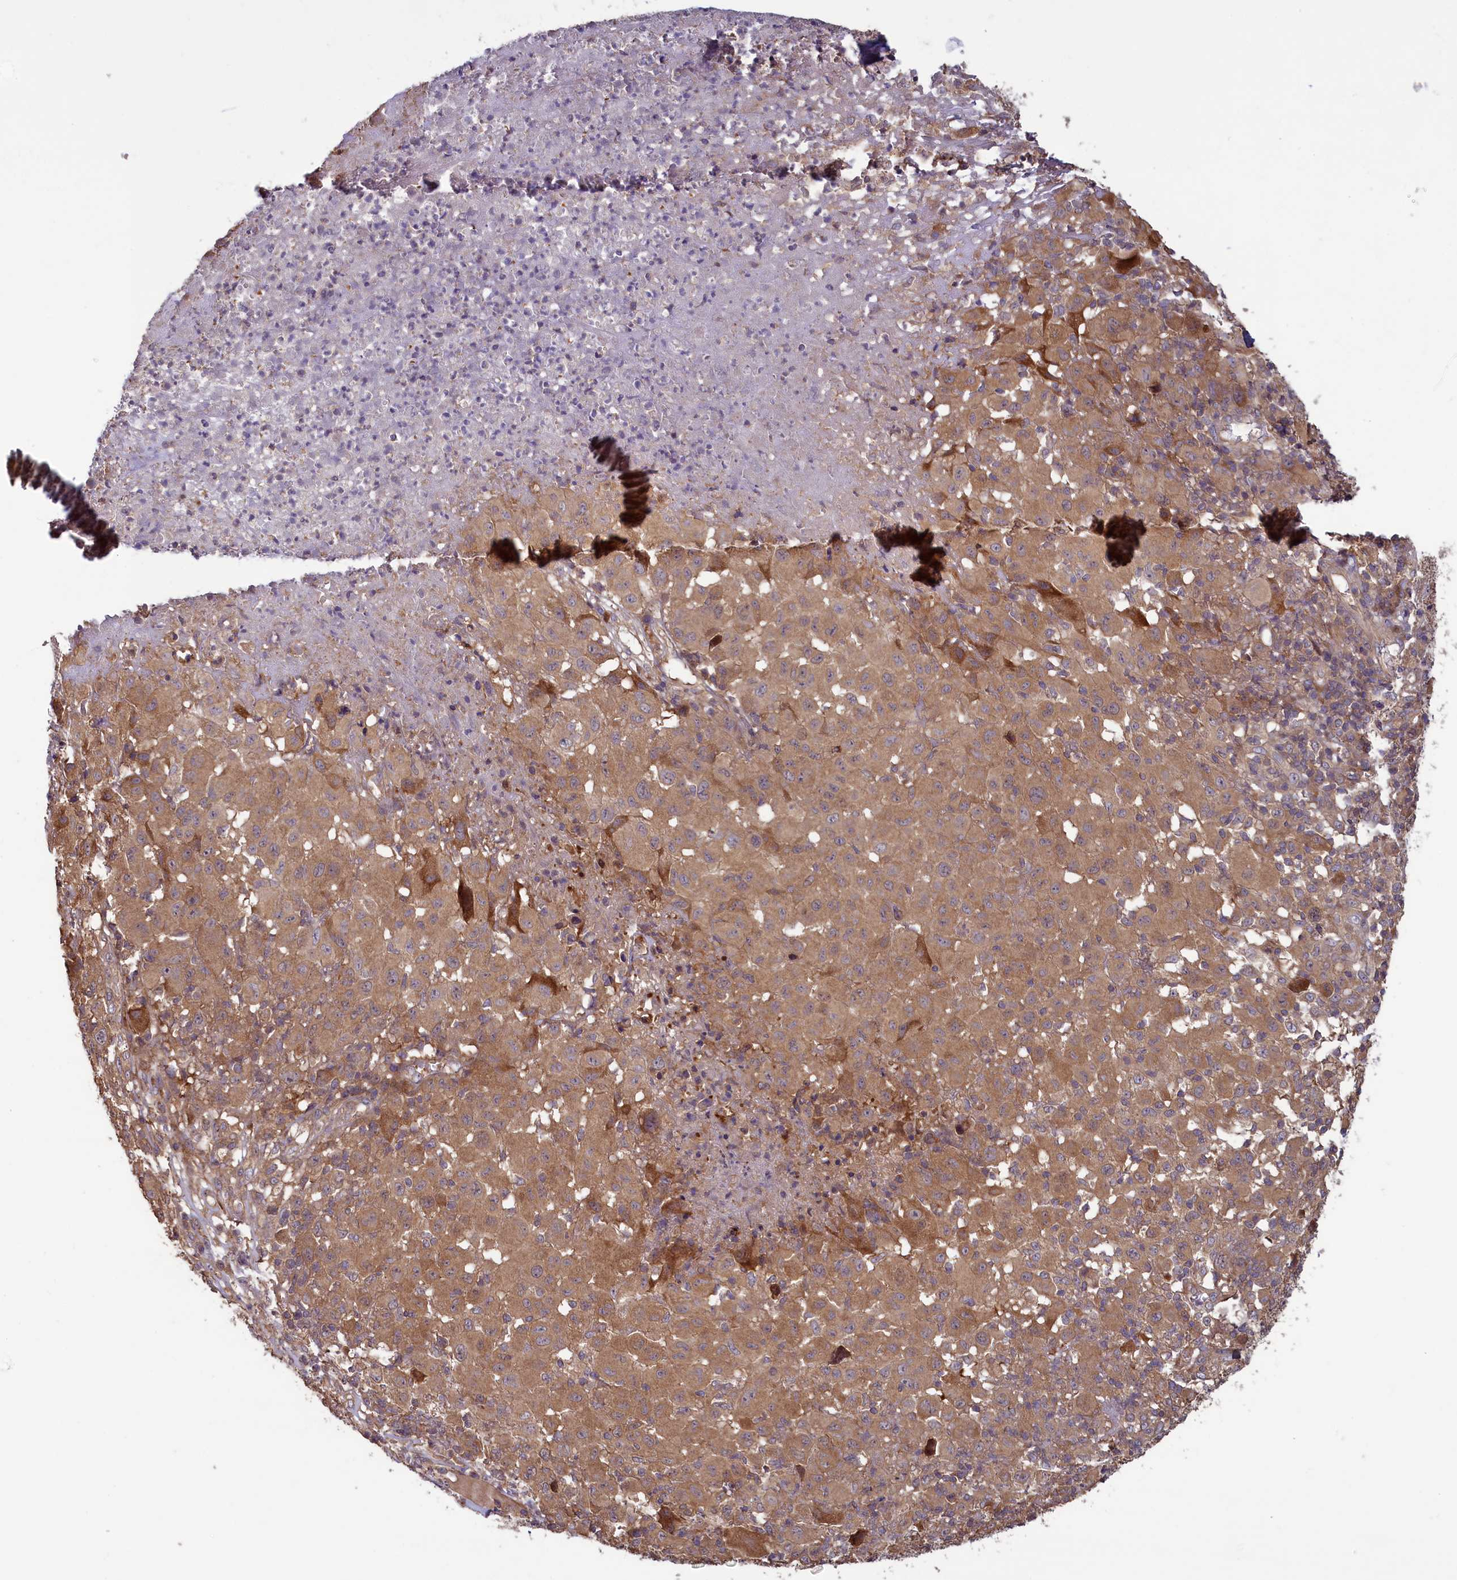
{"staining": {"intensity": "moderate", "quantity": ">75%", "location": "cytoplasmic/membranous"}, "tissue": "melanoma", "cell_type": "Tumor cells", "image_type": "cancer", "snomed": [{"axis": "morphology", "description": "Malignant melanoma, NOS"}, {"axis": "topography", "description": "Skin"}], "caption": "Immunohistochemical staining of human malignant melanoma exhibits moderate cytoplasmic/membranous protein staining in approximately >75% of tumor cells.", "gene": "CIAO2B", "patient": {"sex": "male", "age": 73}}